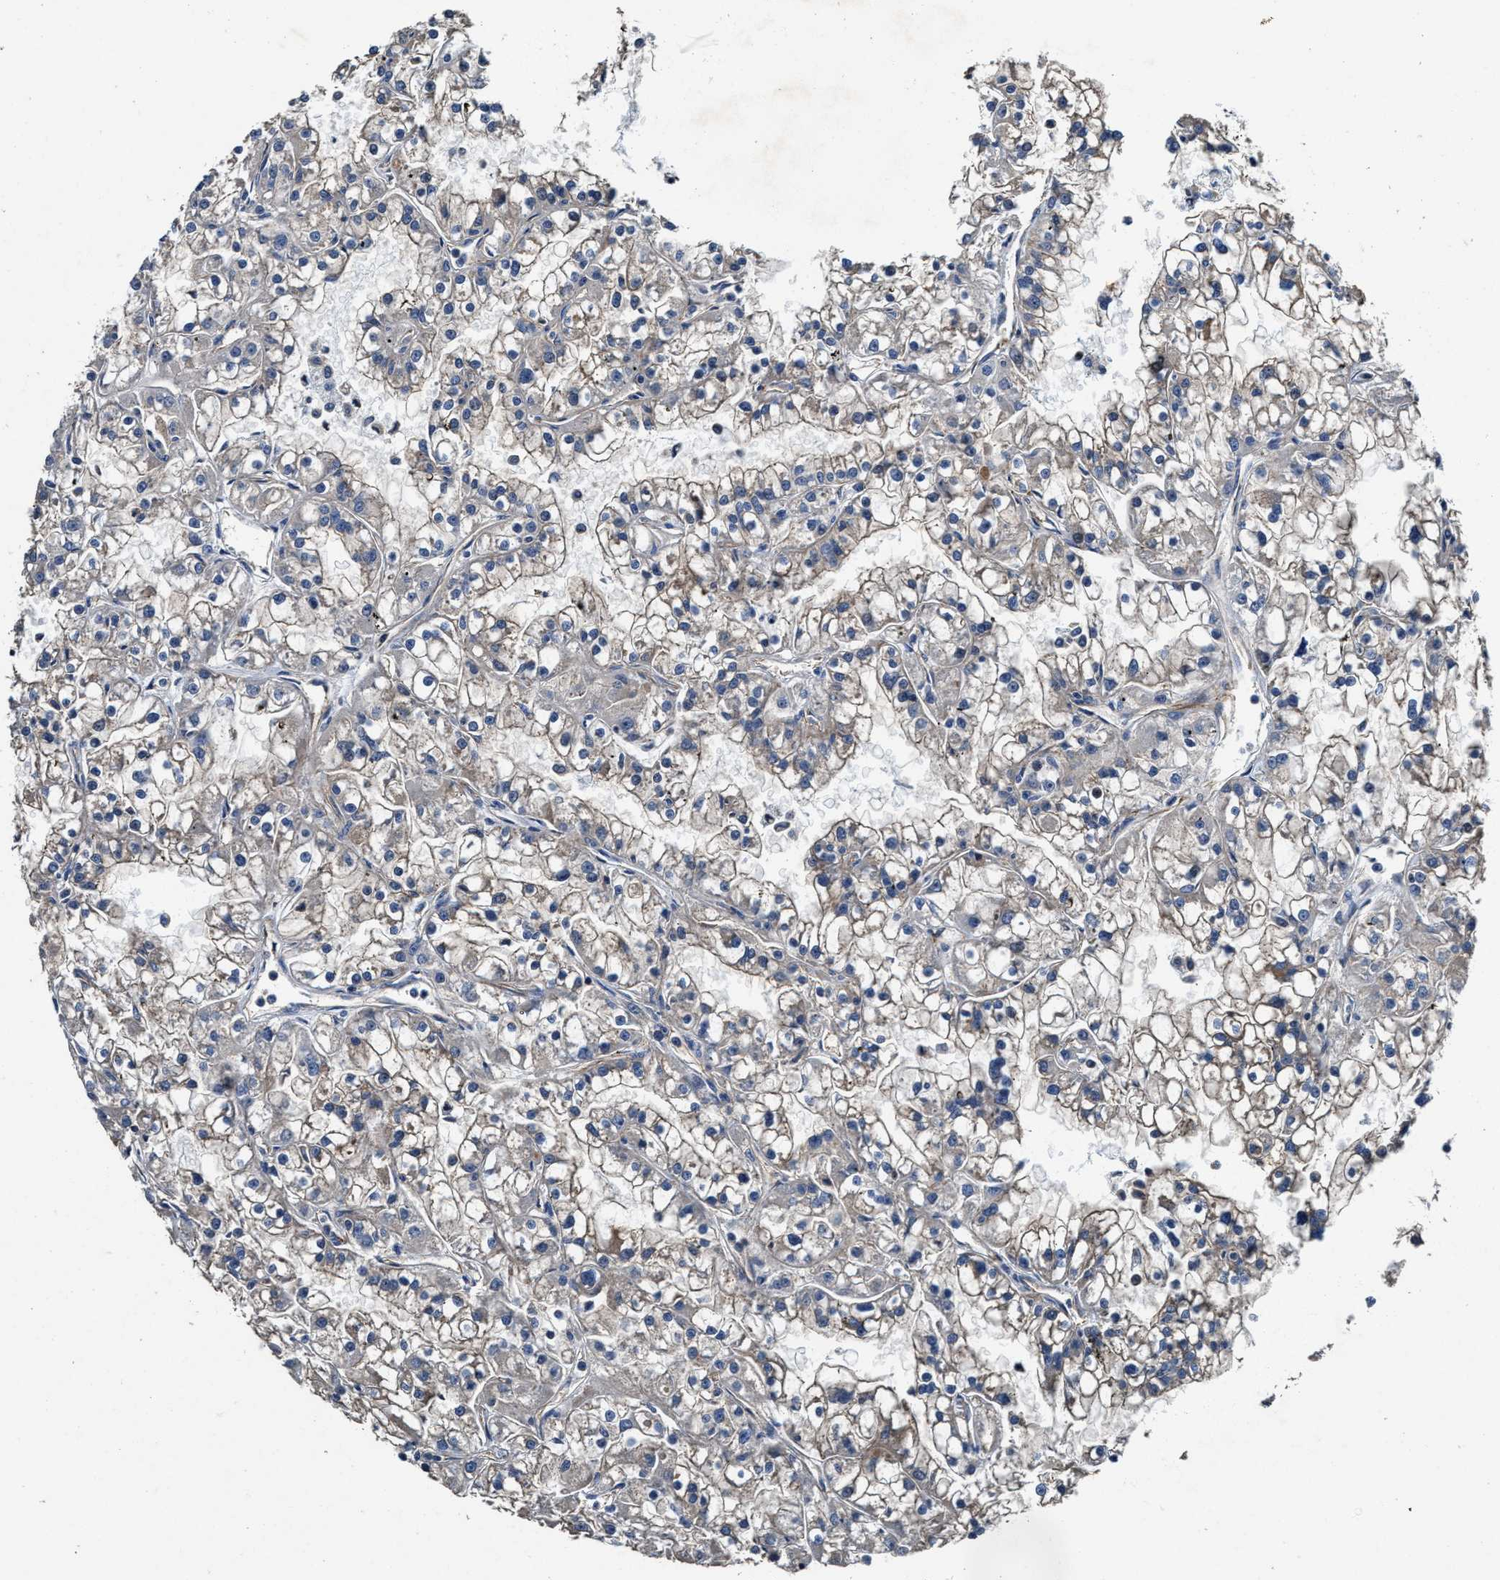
{"staining": {"intensity": "negative", "quantity": "none", "location": "none"}, "tissue": "renal cancer", "cell_type": "Tumor cells", "image_type": "cancer", "snomed": [{"axis": "morphology", "description": "Adenocarcinoma, NOS"}, {"axis": "topography", "description": "Kidney"}], "caption": "DAB immunohistochemical staining of renal cancer displays no significant positivity in tumor cells.", "gene": "PTAR1", "patient": {"sex": "female", "age": 52}}